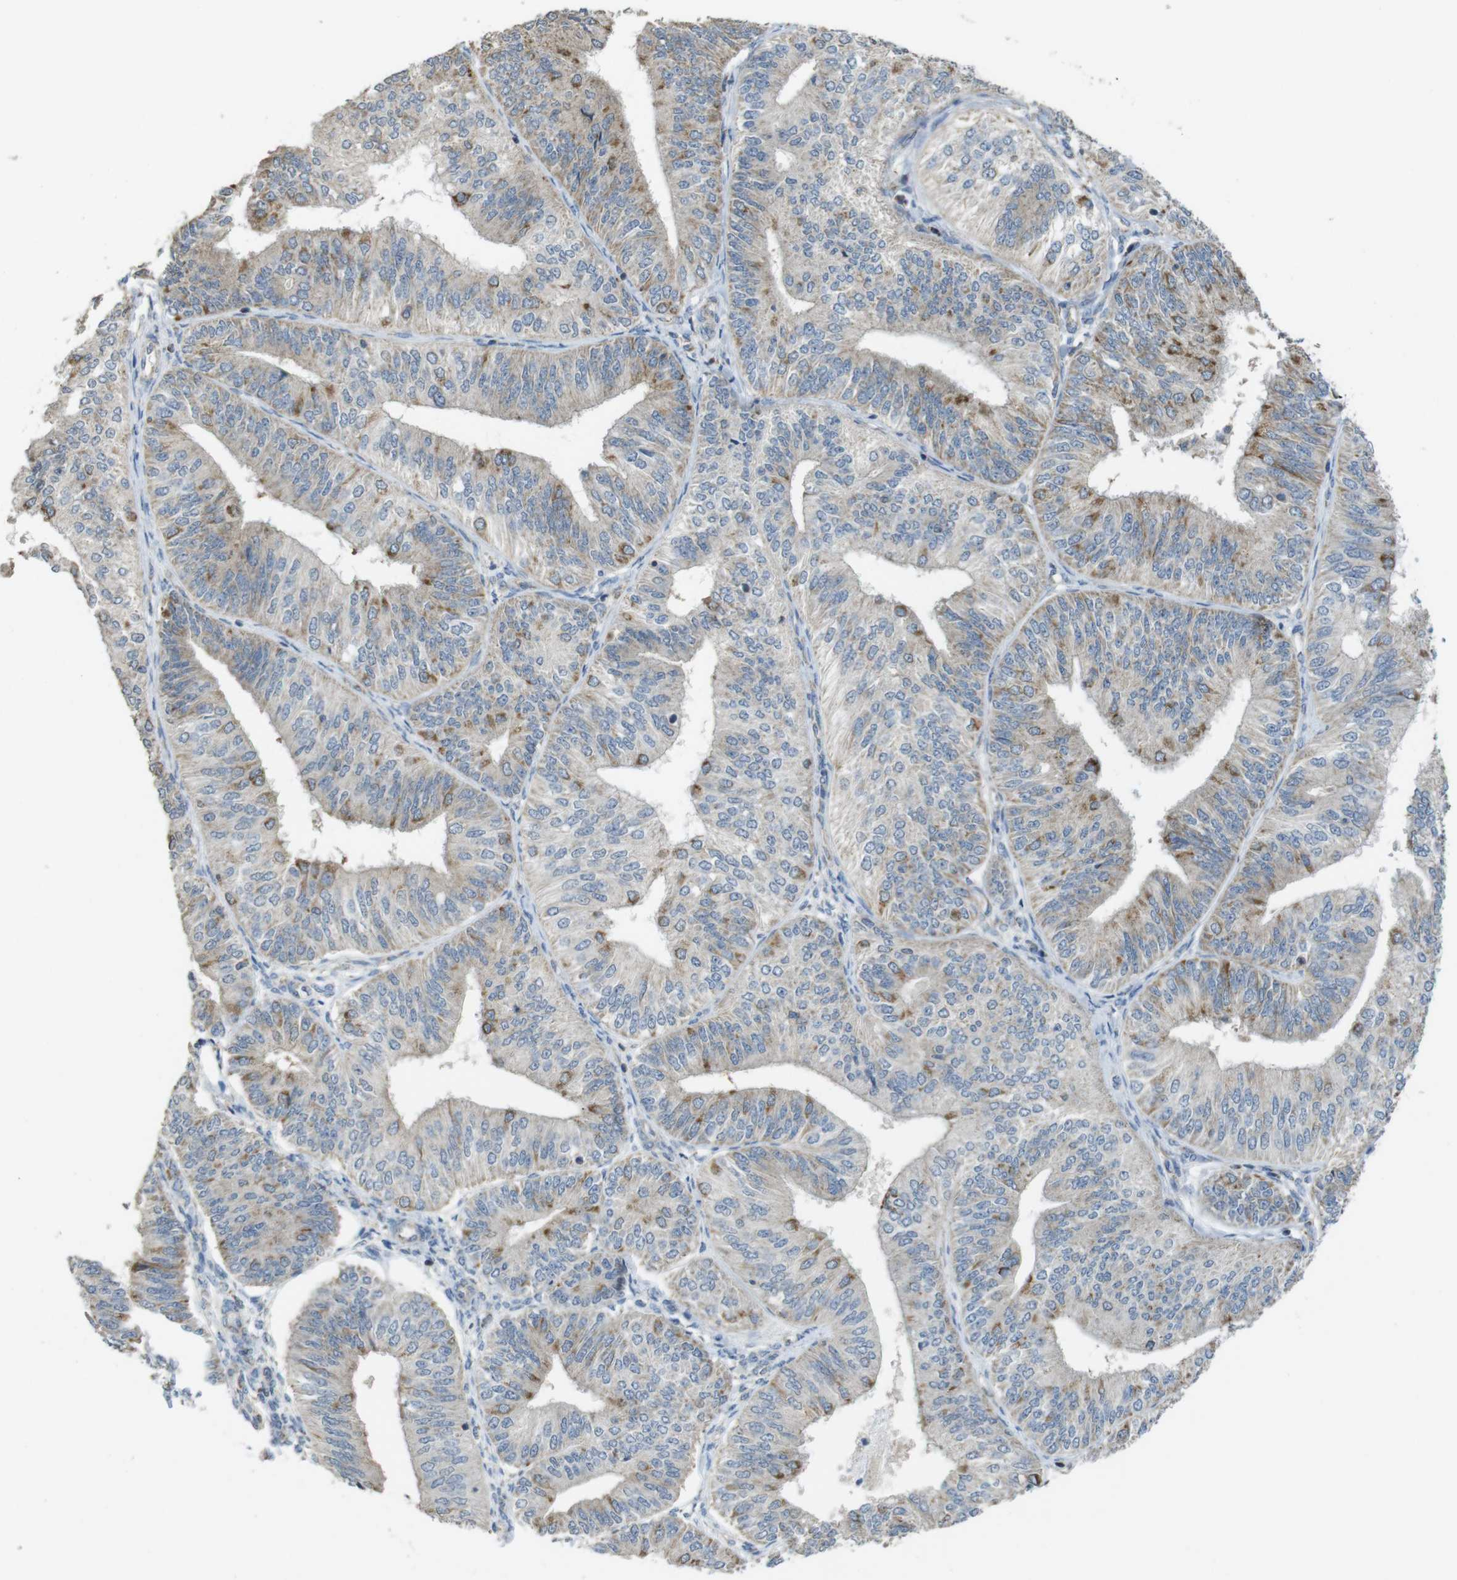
{"staining": {"intensity": "moderate", "quantity": "<25%", "location": "cytoplasmic/membranous"}, "tissue": "endometrial cancer", "cell_type": "Tumor cells", "image_type": "cancer", "snomed": [{"axis": "morphology", "description": "Adenocarcinoma, NOS"}, {"axis": "topography", "description": "Endometrium"}], "caption": "Adenocarcinoma (endometrial) was stained to show a protein in brown. There is low levels of moderate cytoplasmic/membranous staining in about <25% of tumor cells.", "gene": "CALHM2", "patient": {"sex": "female", "age": 58}}